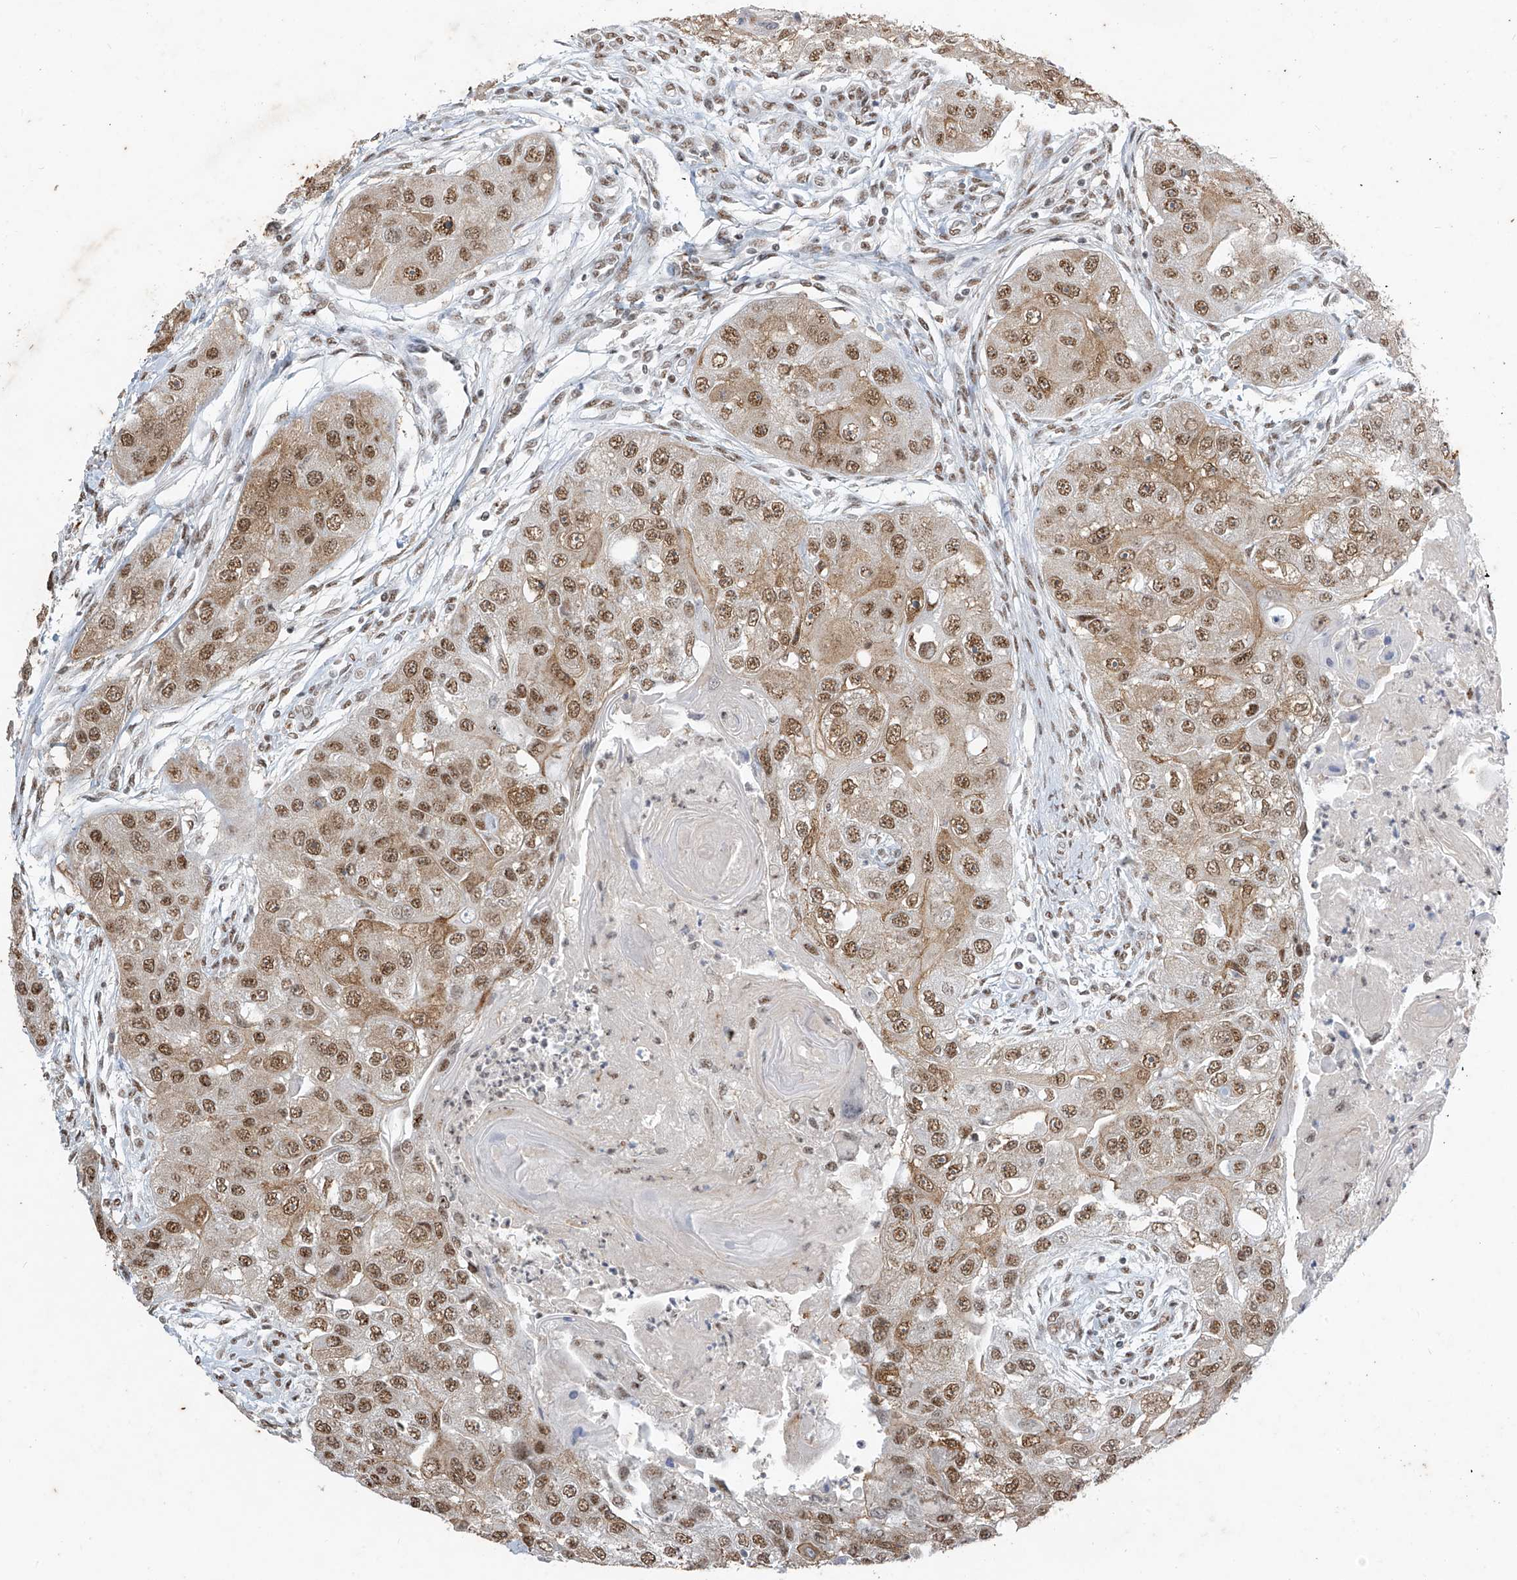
{"staining": {"intensity": "moderate", "quantity": ">75%", "location": "nuclear"}, "tissue": "head and neck cancer", "cell_type": "Tumor cells", "image_type": "cancer", "snomed": [{"axis": "morphology", "description": "Normal tissue, NOS"}, {"axis": "morphology", "description": "Squamous cell carcinoma, NOS"}, {"axis": "topography", "description": "Skeletal muscle"}, {"axis": "topography", "description": "Head-Neck"}], "caption": "High-magnification brightfield microscopy of head and neck squamous cell carcinoma stained with DAB (brown) and counterstained with hematoxylin (blue). tumor cells exhibit moderate nuclear staining is identified in about>75% of cells.", "gene": "TFEC", "patient": {"sex": "male", "age": 51}}